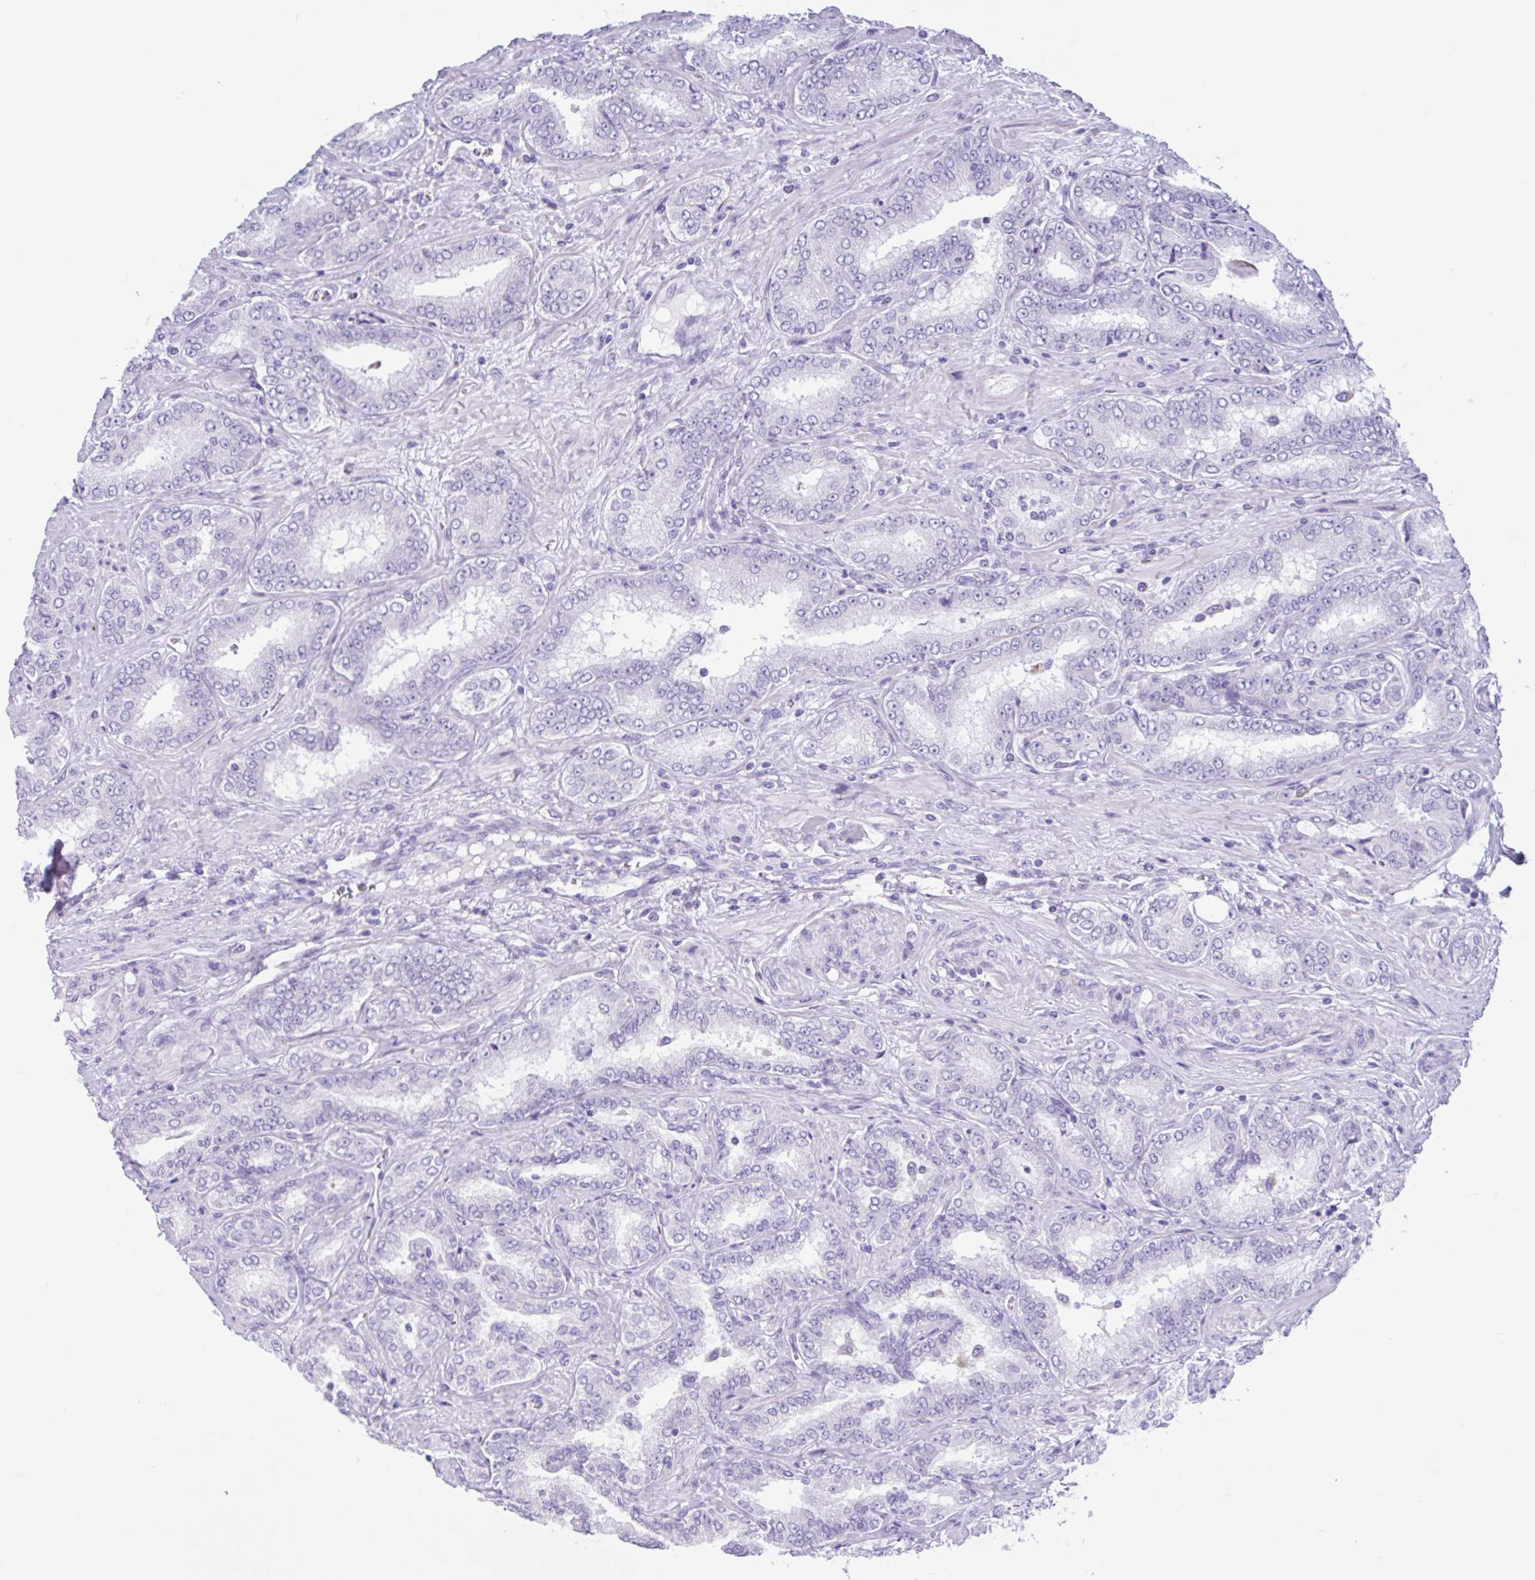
{"staining": {"intensity": "negative", "quantity": "none", "location": "none"}, "tissue": "prostate cancer", "cell_type": "Tumor cells", "image_type": "cancer", "snomed": [{"axis": "morphology", "description": "Adenocarcinoma, High grade"}, {"axis": "topography", "description": "Prostate"}], "caption": "Immunohistochemistry histopathology image of neoplastic tissue: prostate cancer (adenocarcinoma (high-grade)) stained with DAB reveals no significant protein expression in tumor cells.", "gene": "OR4N4", "patient": {"sex": "male", "age": 72}}